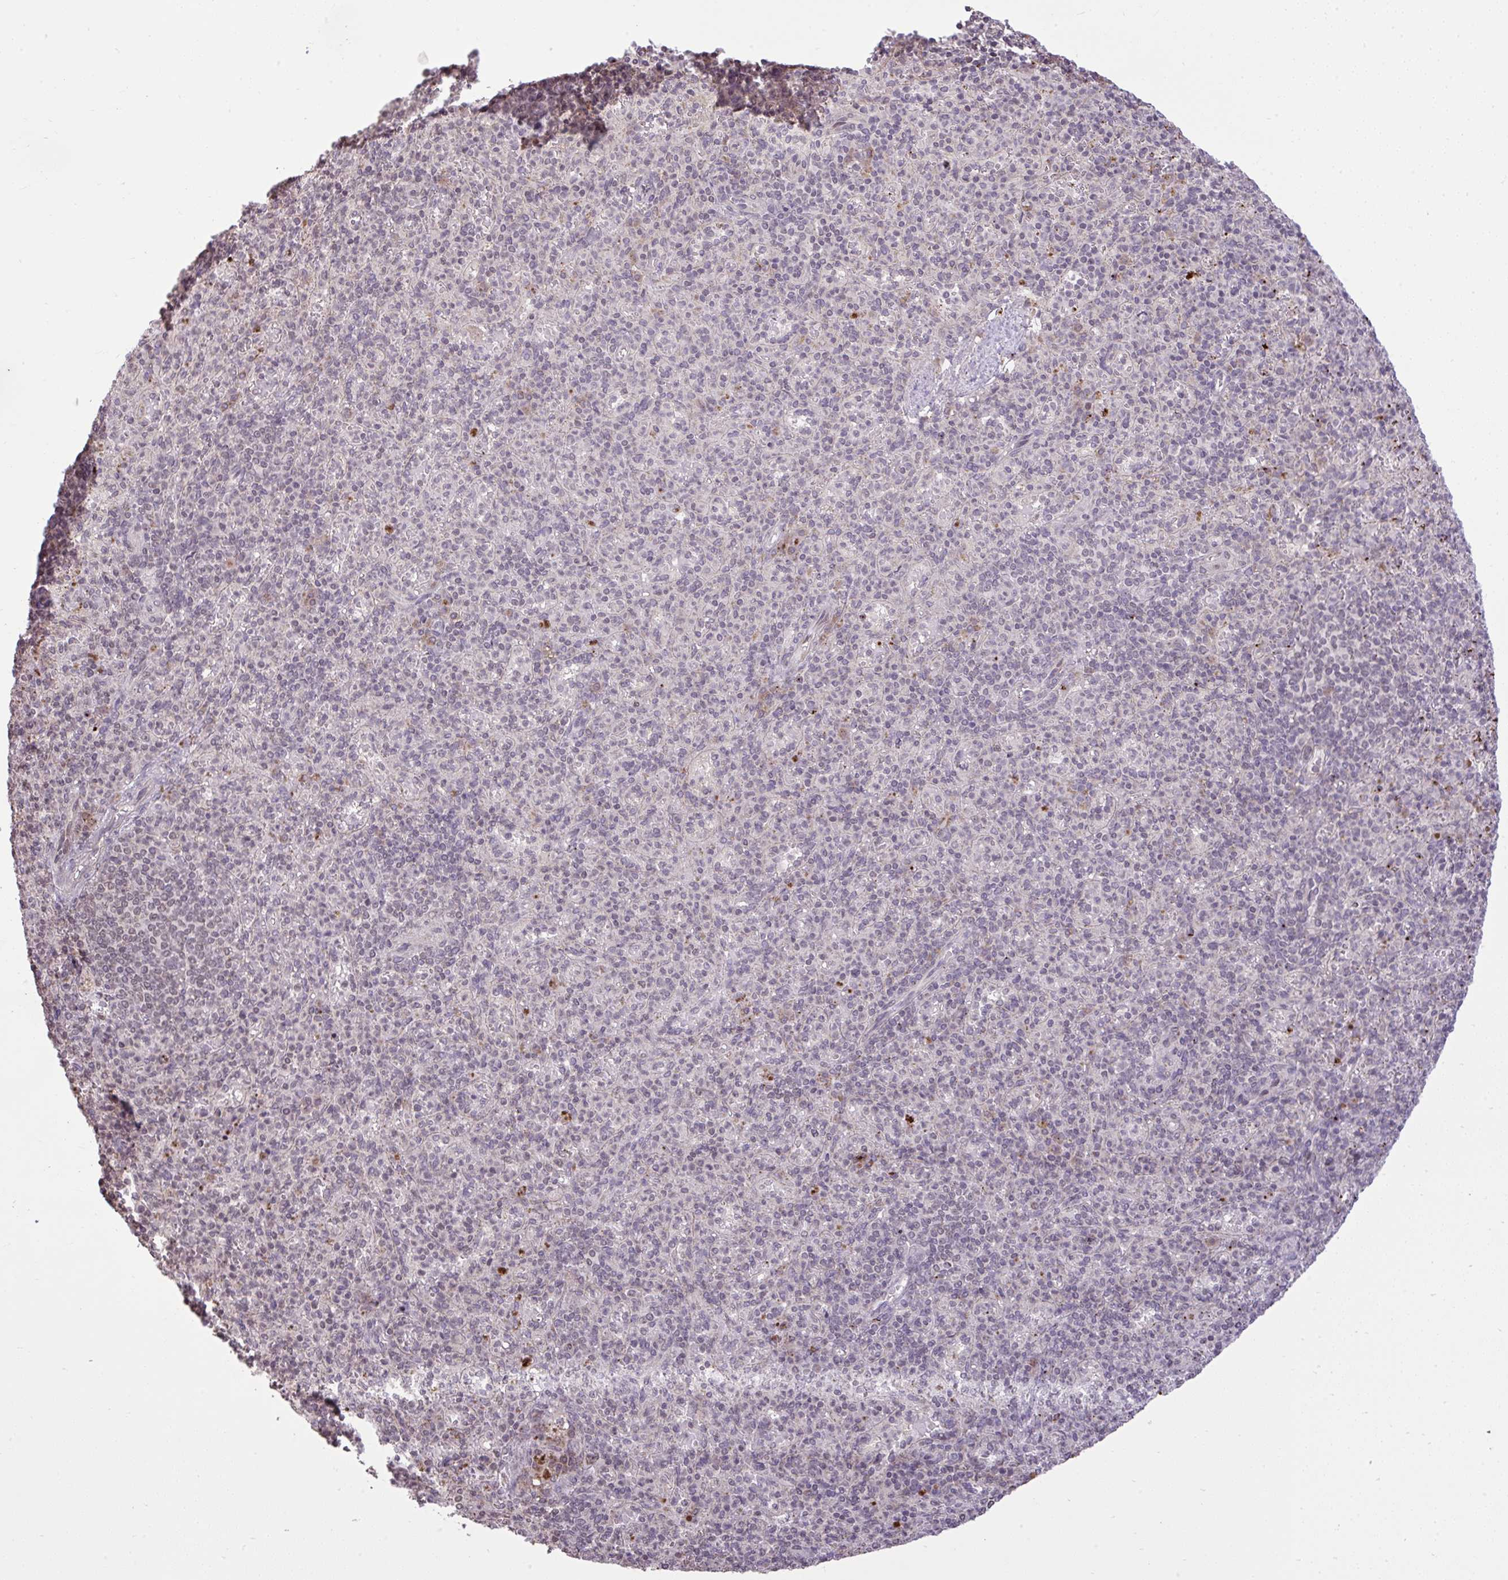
{"staining": {"intensity": "negative", "quantity": "none", "location": "none"}, "tissue": "spleen", "cell_type": "Cells in red pulp", "image_type": "normal", "snomed": [{"axis": "morphology", "description": "Normal tissue, NOS"}, {"axis": "topography", "description": "Spleen"}], "caption": "Human spleen stained for a protein using immunohistochemistry shows no staining in cells in red pulp.", "gene": "CYP20A1", "patient": {"sex": "female", "age": 74}}